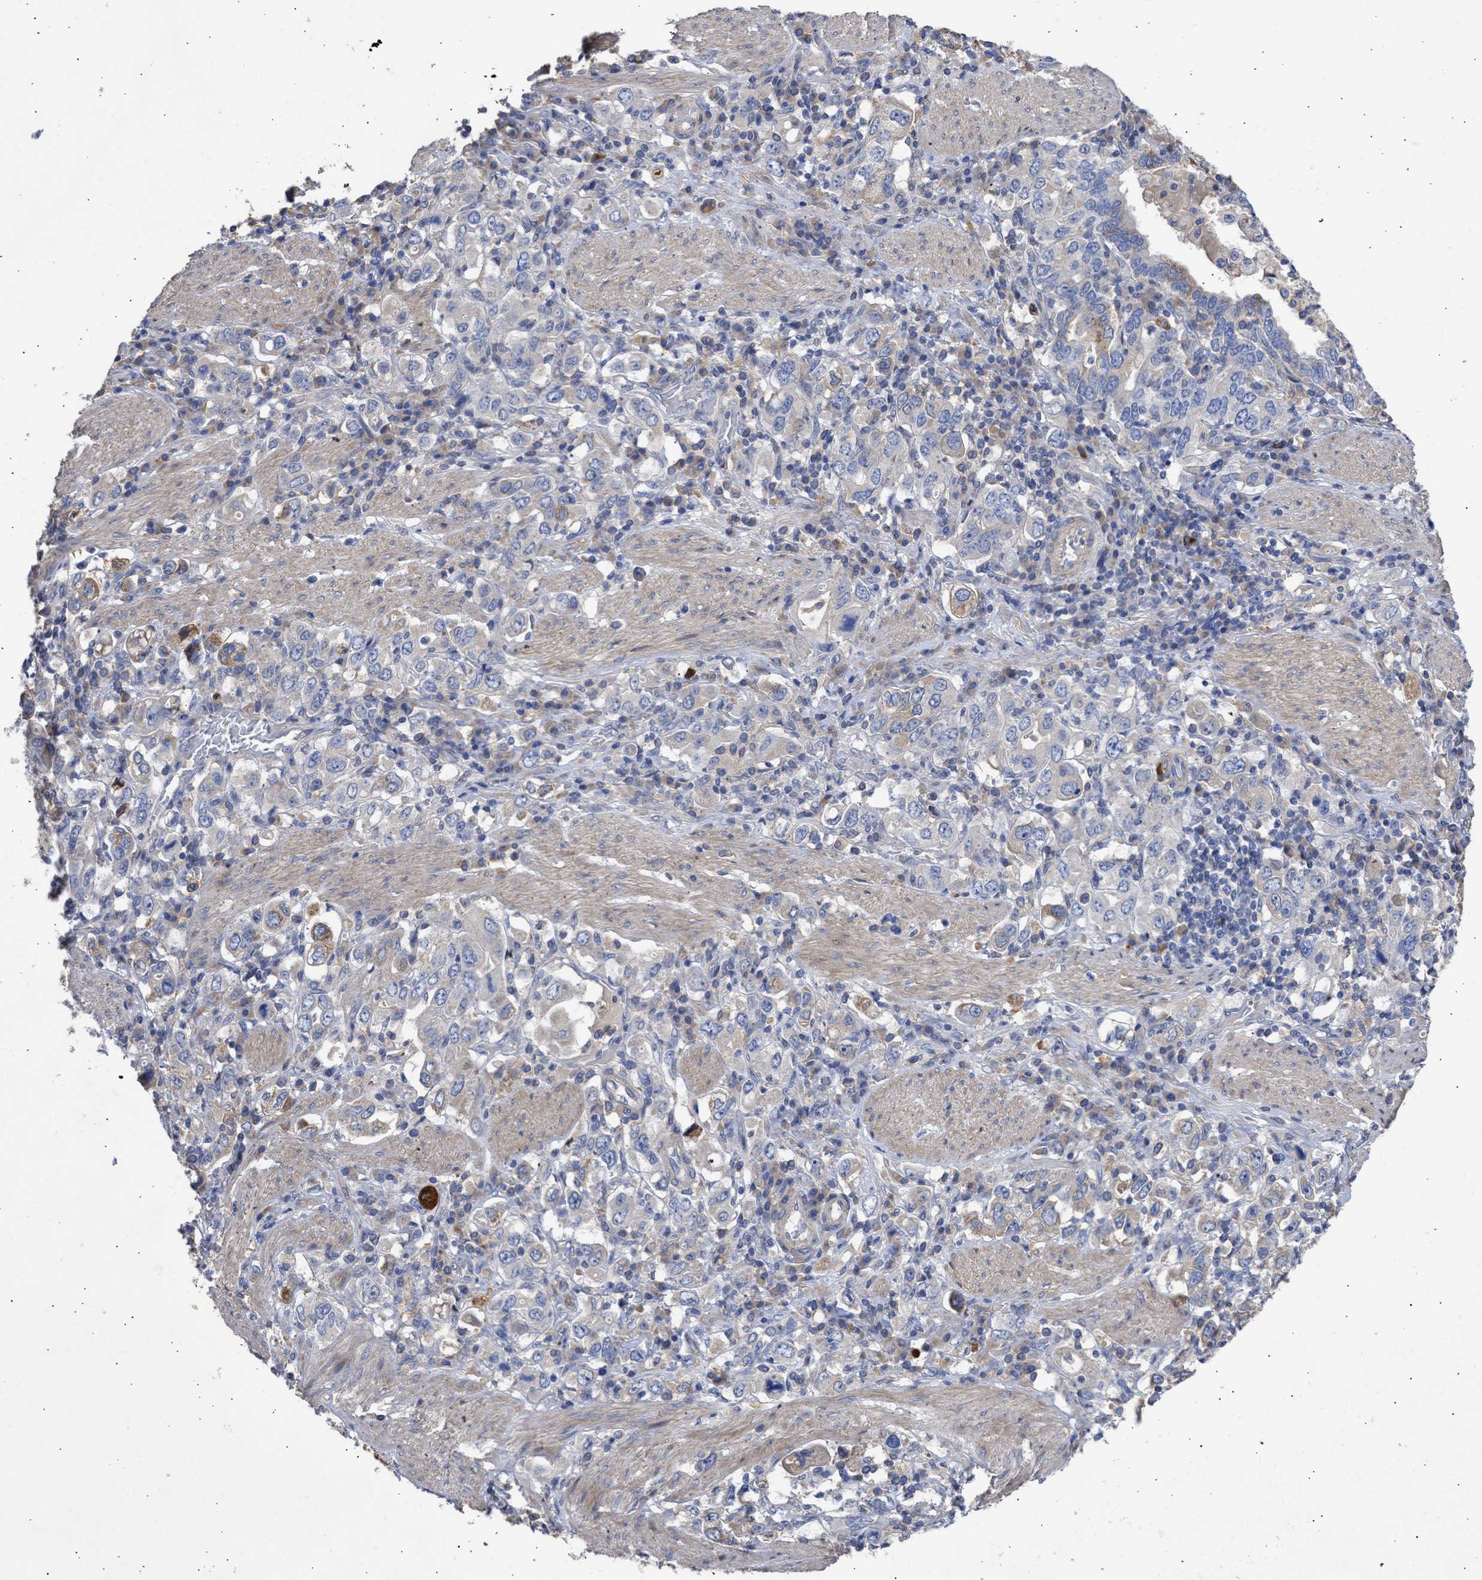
{"staining": {"intensity": "moderate", "quantity": "<25%", "location": "cytoplasmic/membranous"}, "tissue": "stomach cancer", "cell_type": "Tumor cells", "image_type": "cancer", "snomed": [{"axis": "morphology", "description": "Adenocarcinoma, NOS"}, {"axis": "topography", "description": "Stomach, upper"}], "caption": "This is a photomicrograph of immunohistochemistry staining of stomach cancer (adenocarcinoma), which shows moderate expression in the cytoplasmic/membranous of tumor cells.", "gene": "ARHGEF4", "patient": {"sex": "male", "age": 62}}